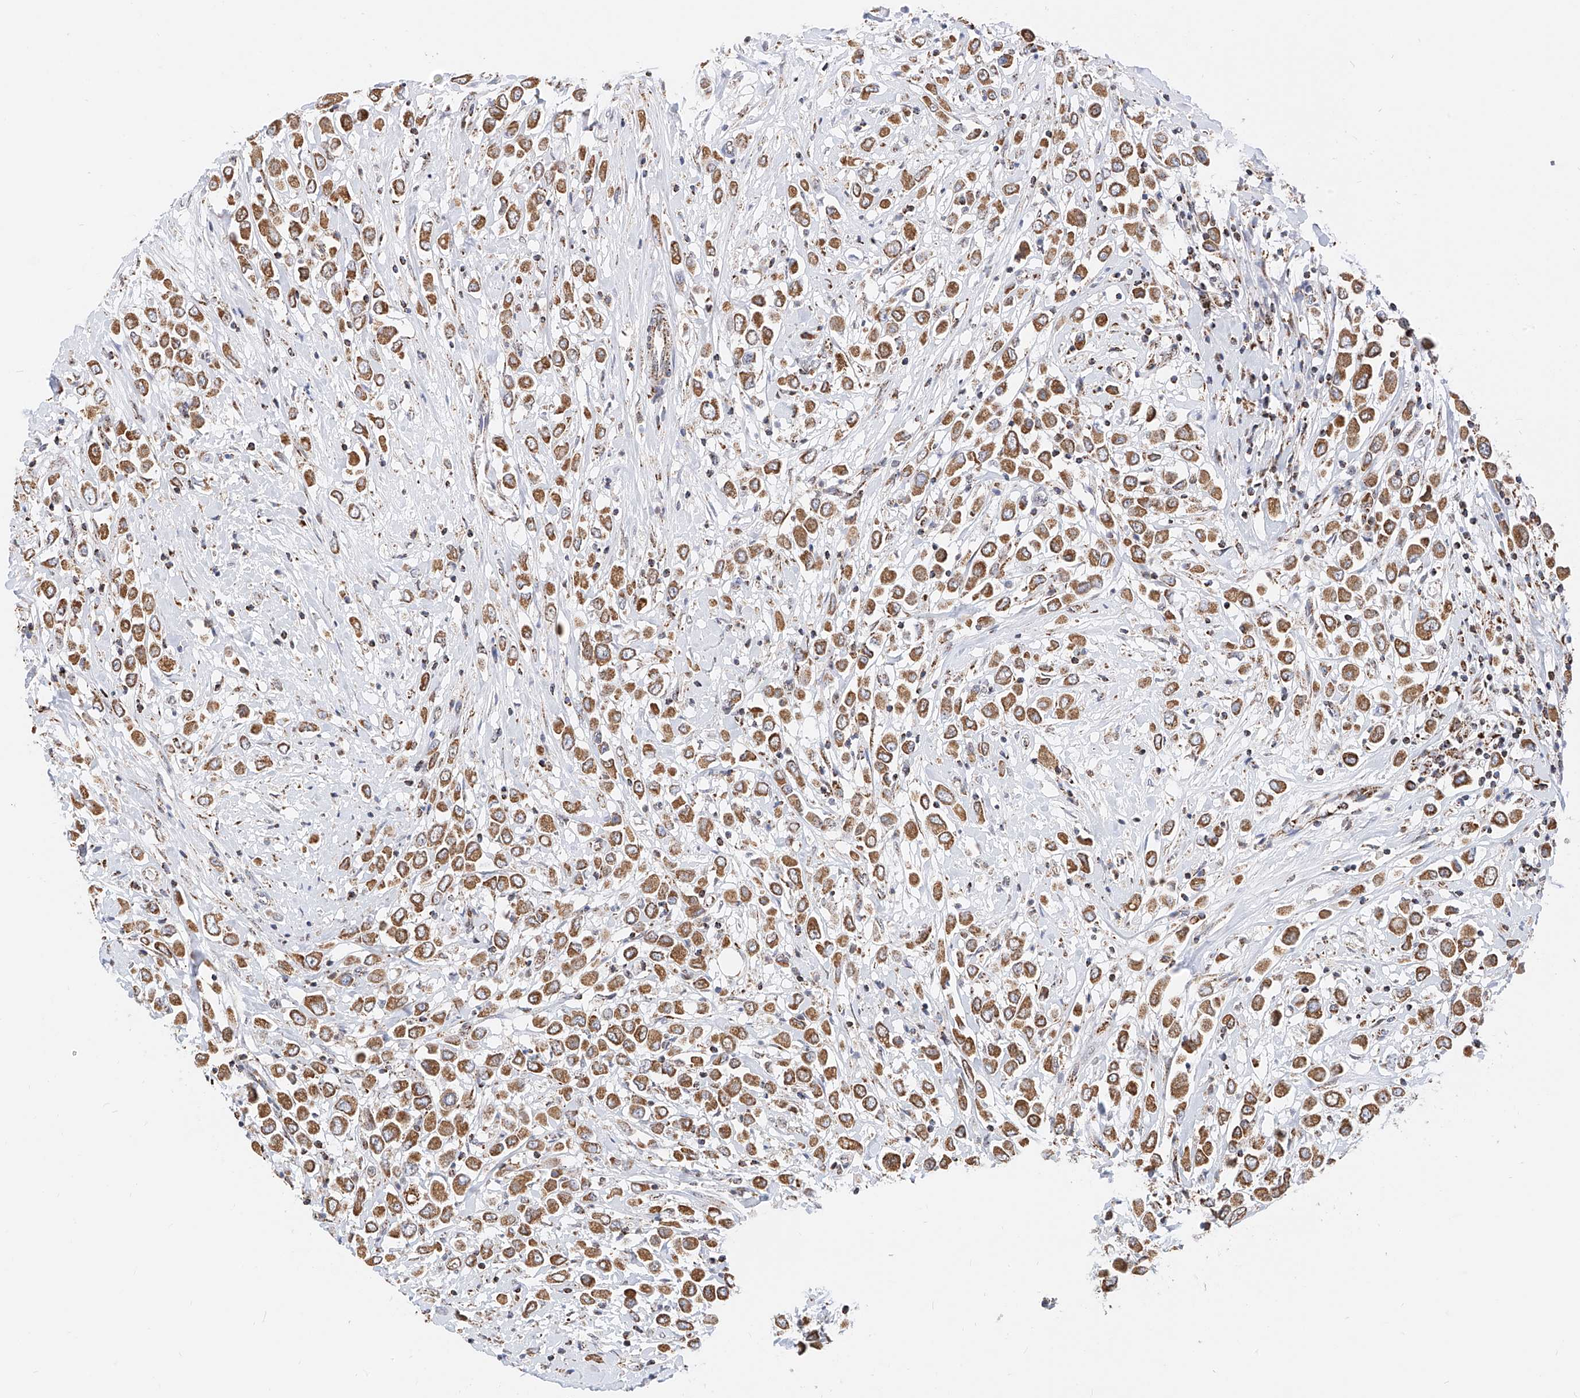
{"staining": {"intensity": "moderate", "quantity": ">75%", "location": "cytoplasmic/membranous"}, "tissue": "breast cancer", "cell_type": "Tumor cells", "image_type": "cancer", "snomed": [{"axis": "morphology", "description": "Duct carcinoma"}, {"axis": "topography", "description": "Breast"}], "caption": "Immunohistochemistry (IHC) (DAB (3,3'-diaminobenzidine)) staining of breast infiltrating ductal carcinoma shows moderate cytoplasmic/membranous protein staining in about >75% of tumor cells. Nuclei are stained in blue.", "gene": "NALCN", "patient": {"sex": "female", "age": 61}}